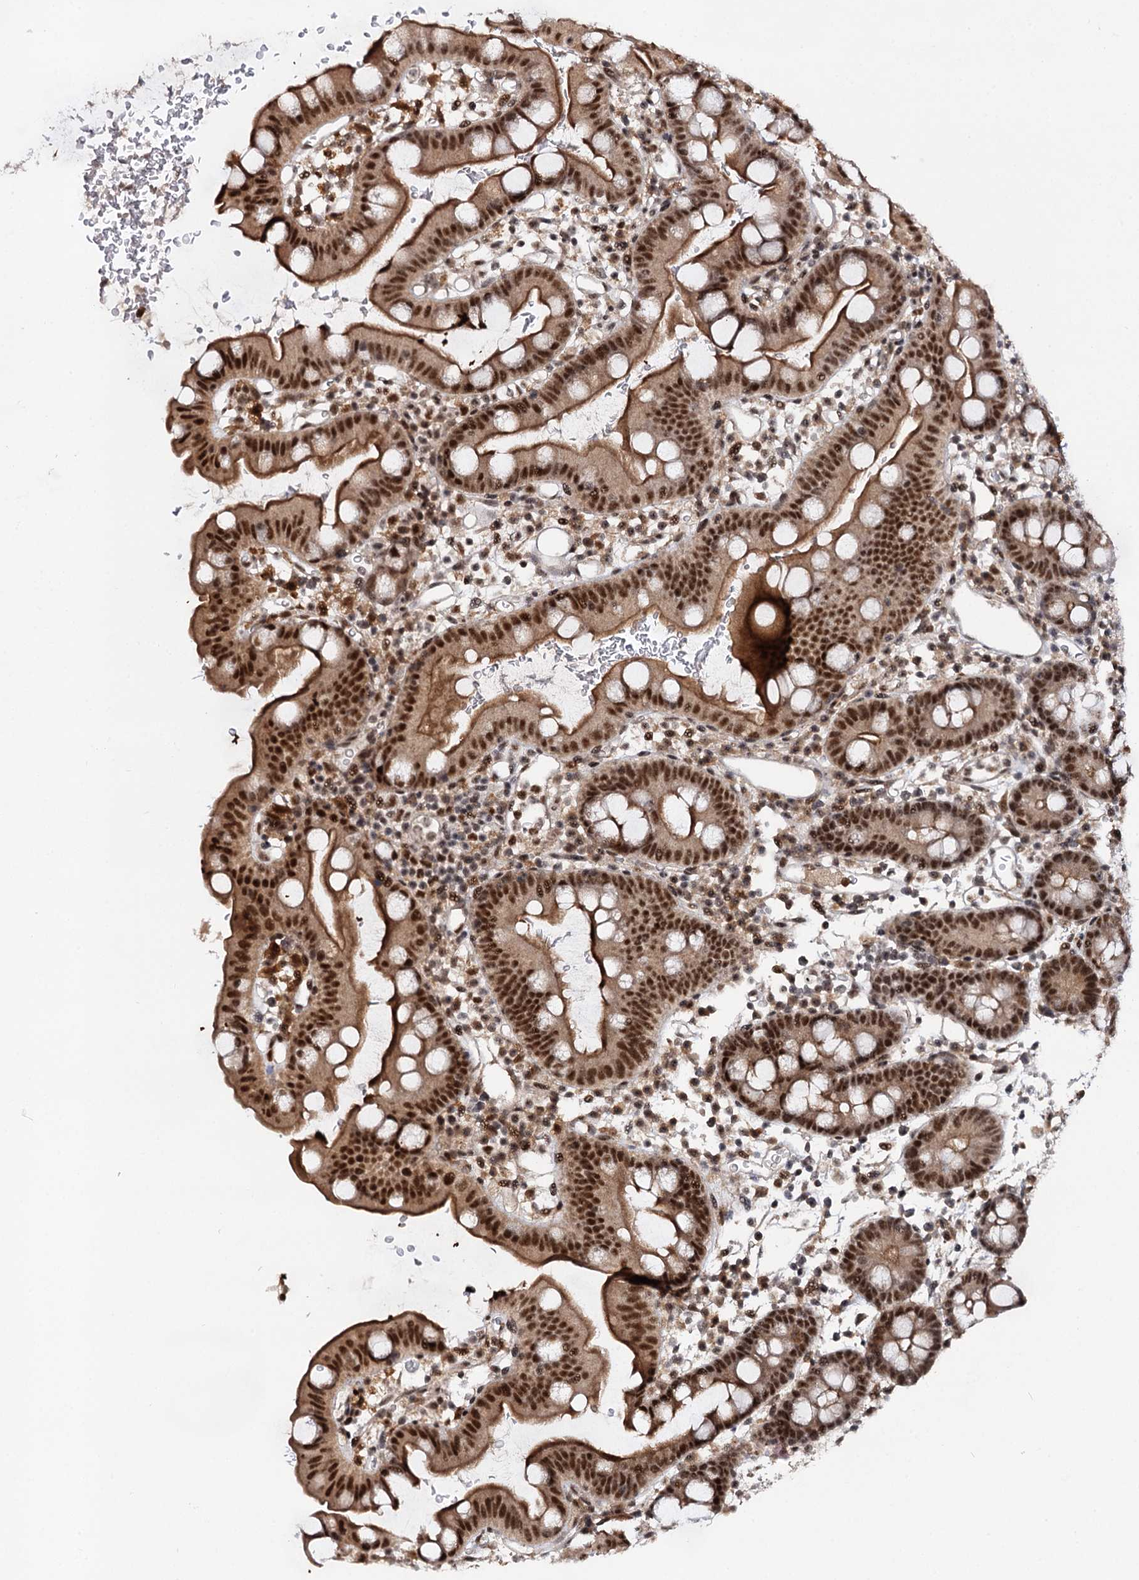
{"staining": {"intensity": "strong", "quantity": "25%-75%", "location": "cytoplasmic/membranous,nuclear"}, "tissue": "small intestine", "cell_type": "Glandular cells", "image_type": "normal", "snomed": [{"axis": "morphology", "description": "Normal tissue, NOS"}, {"axis": "topography", "description": "Stomach, upper"}, {"axis": "topography", "description": "Stomach, lower"}, {"axis": "topography", "description": "Small intestine"}], "caption": "Human small intestine stained for a protein (brown) reveals strong cytoplasmic/membranous,nuclear positive staining in about 25%-75% of glandular cells.", "gene": "BUD13", "patient": {"sex": "male", "age": 68}}